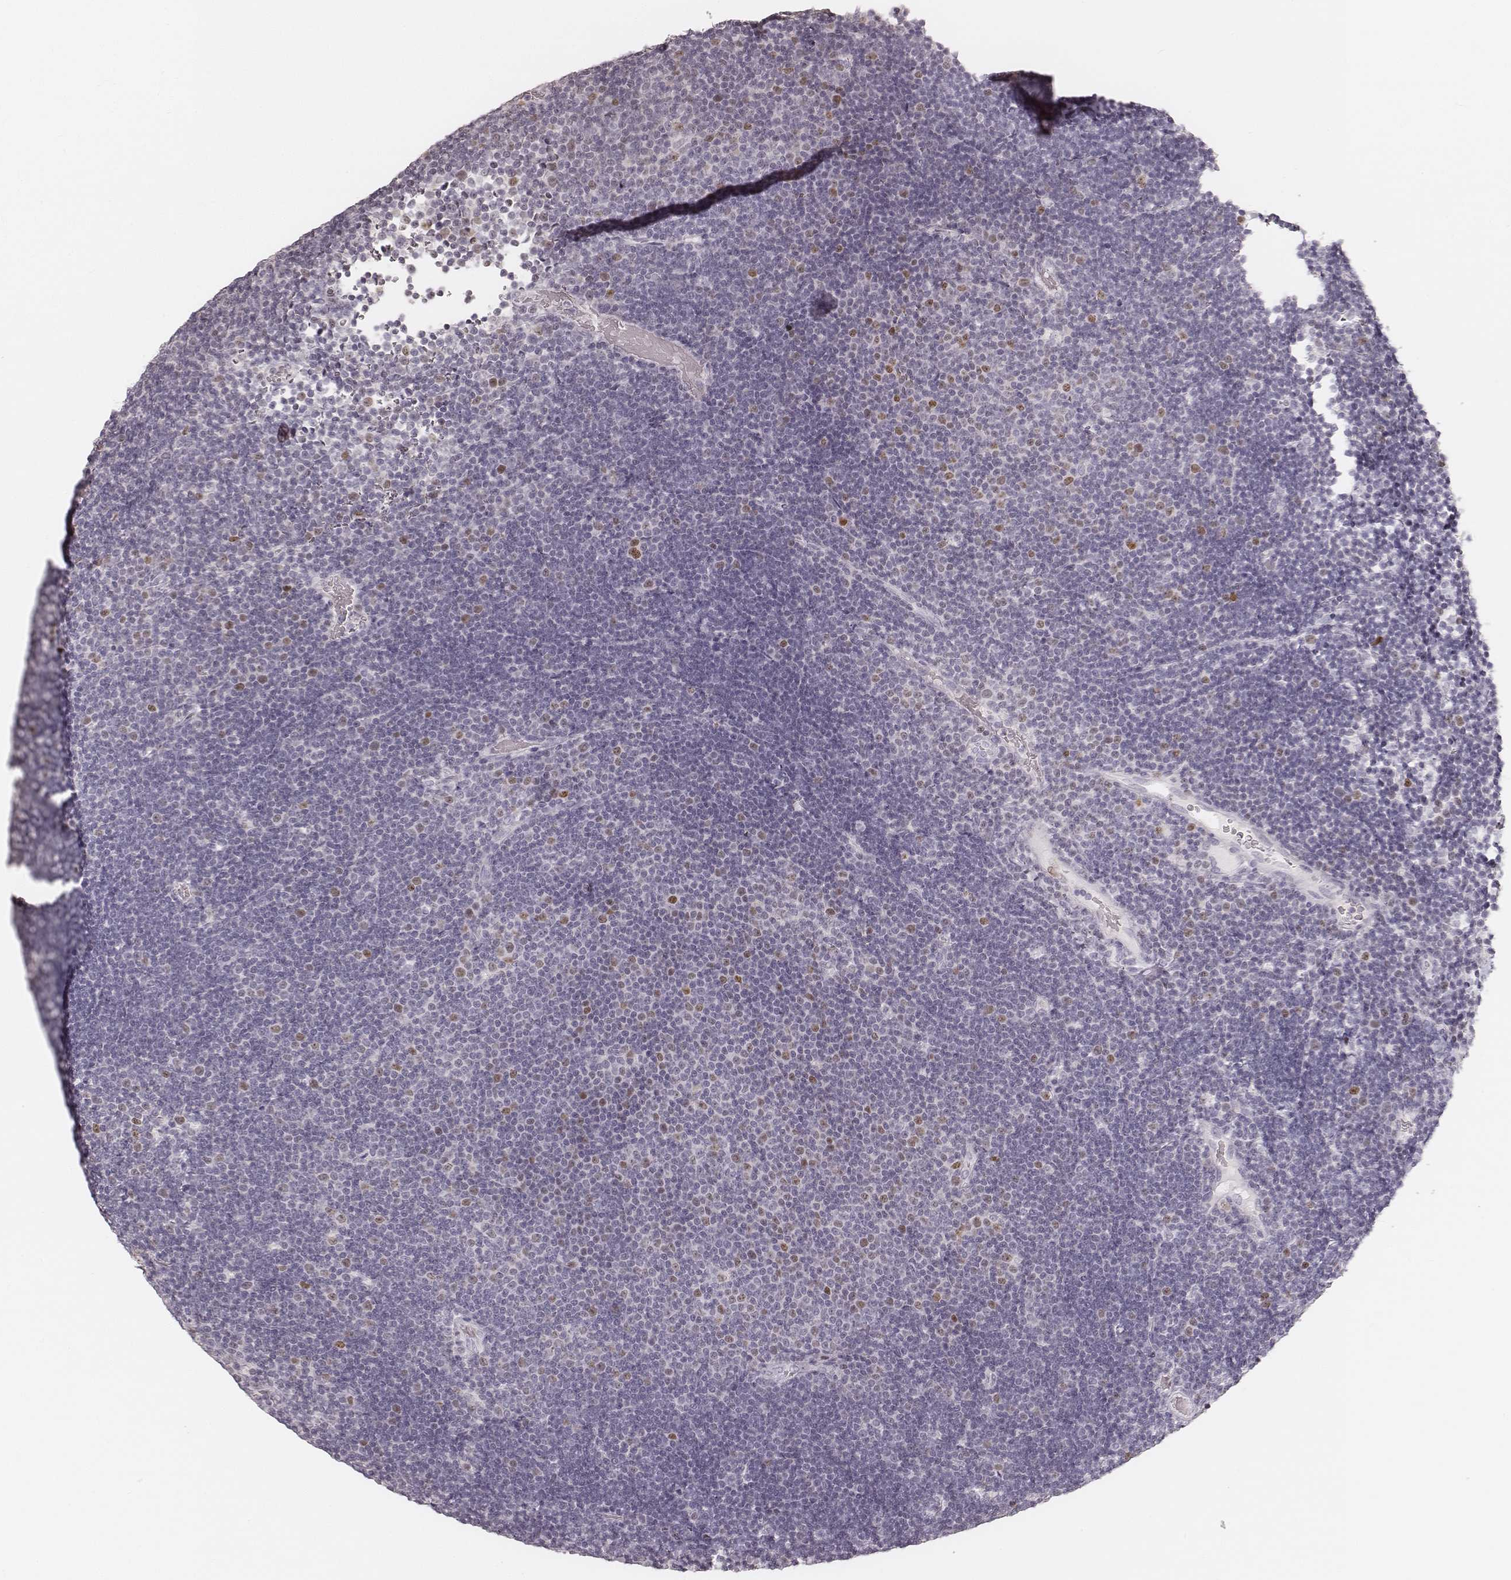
{"staining": {"intensity": "moderate", "quantity": "<25%", "location": "nuclear"}, "tissue": "lymphoma", "cell_type": "Tumor cells", "image_type": "cancer", "snomed": [{"axis": "morphology", "description": "Malignant lymphoma, non-Hodgkin's type, Low grade"}, {"axis": "topography", "description": "Brain"}], "caption": "Tumor cells show moderate nuclear expression in approximately <25% of cells in lymphoma.", "gene": "TEX37", "patient": {"sex": "female", "age": 66}}